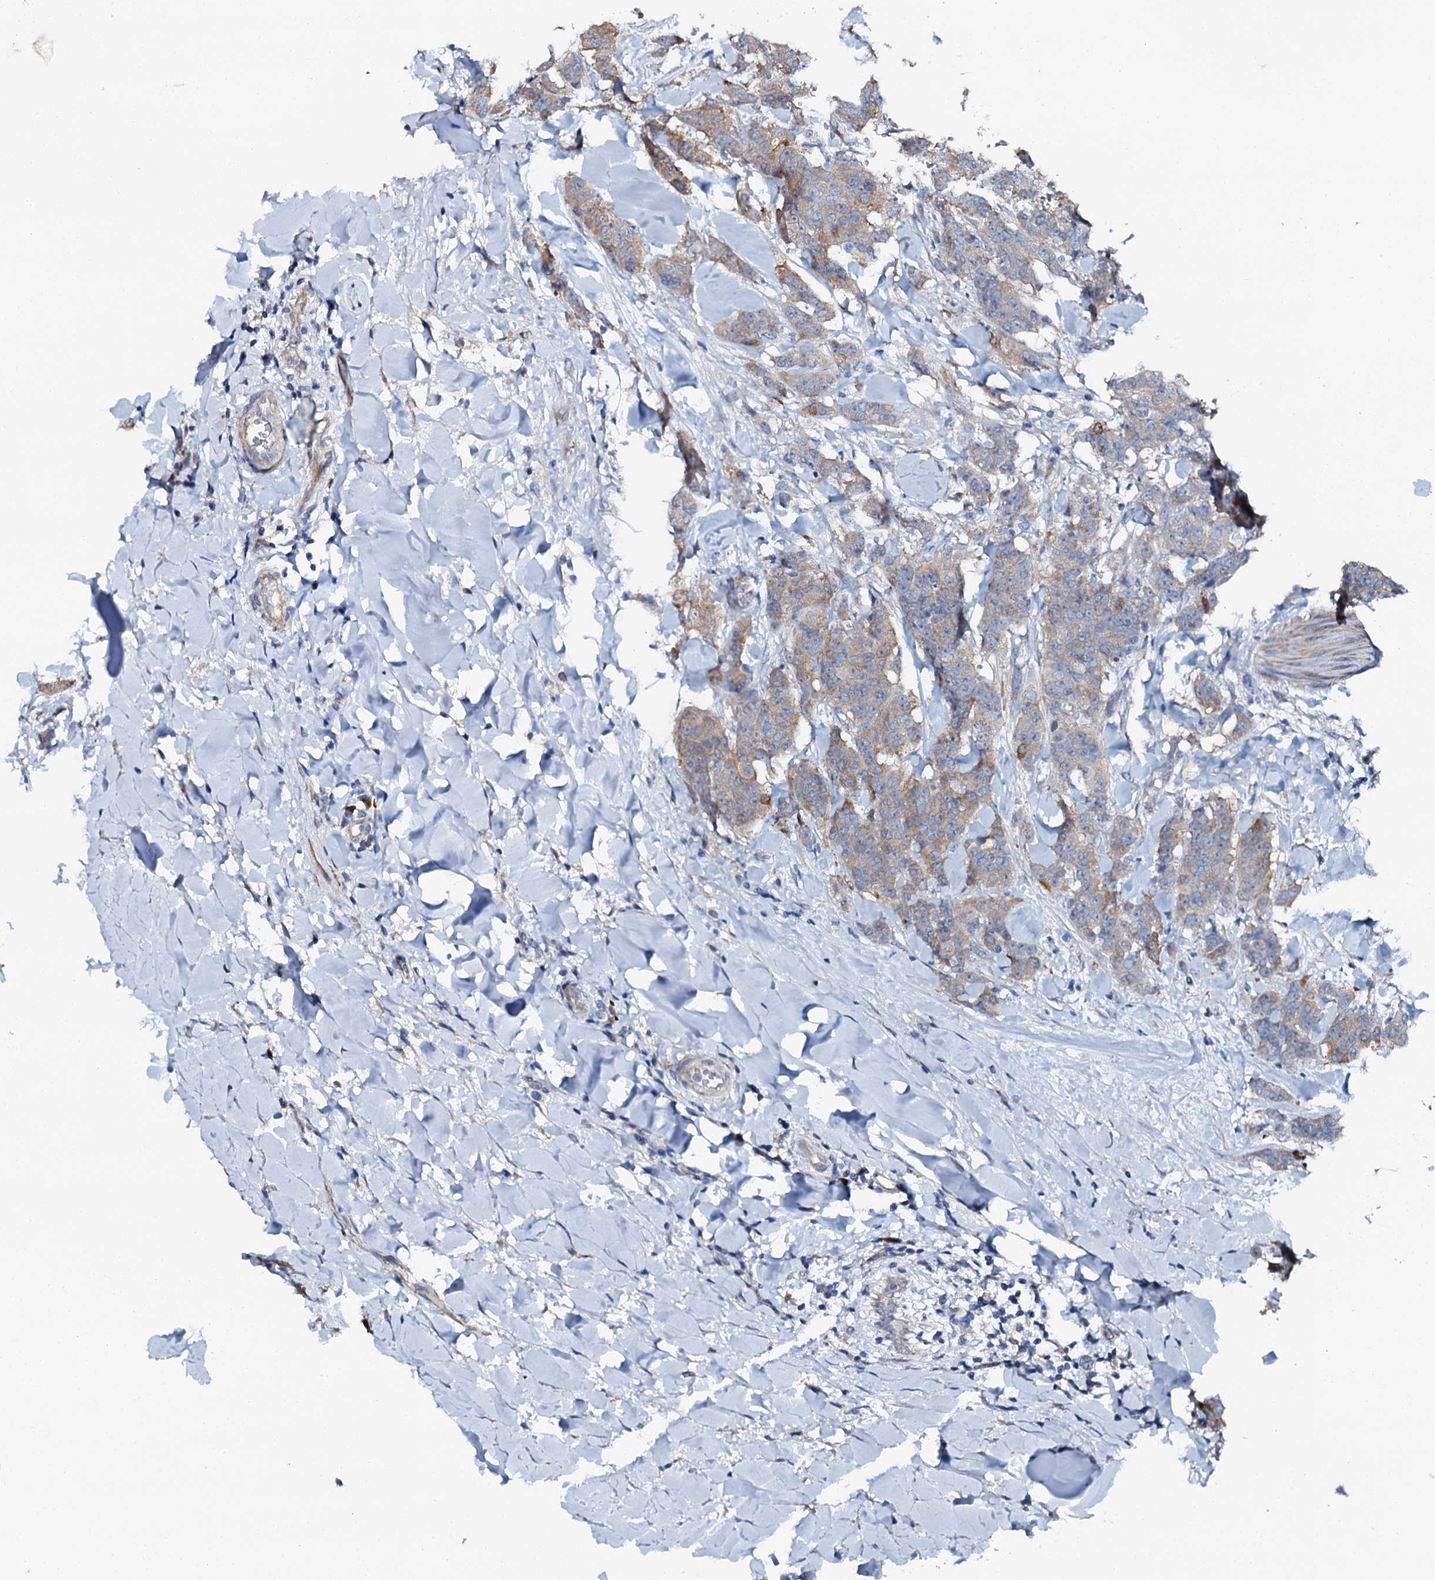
{"staining": {"intensity": "moderate", "quantity": "25%-75%", "location": "cytoplasmic/membranous"}, "tissue": "breast cancer", "cell_type": "Tumor cells", "image_type": "cancer", "snomed": [{"axis": "morphology", "description": "Duct carcinoma"}, {"axis": "topography", "description": "Breast"}], "caption": "Moderate cytoplasmic/membranous positivity for a protein is appreciated in about 25%-75% of tumor cells of breast cancer (intraductal carcinoma) using immunohistochemistry (IHC).", "gene": "GFOD2", "patient": {"sex": "female", "age": 40}}